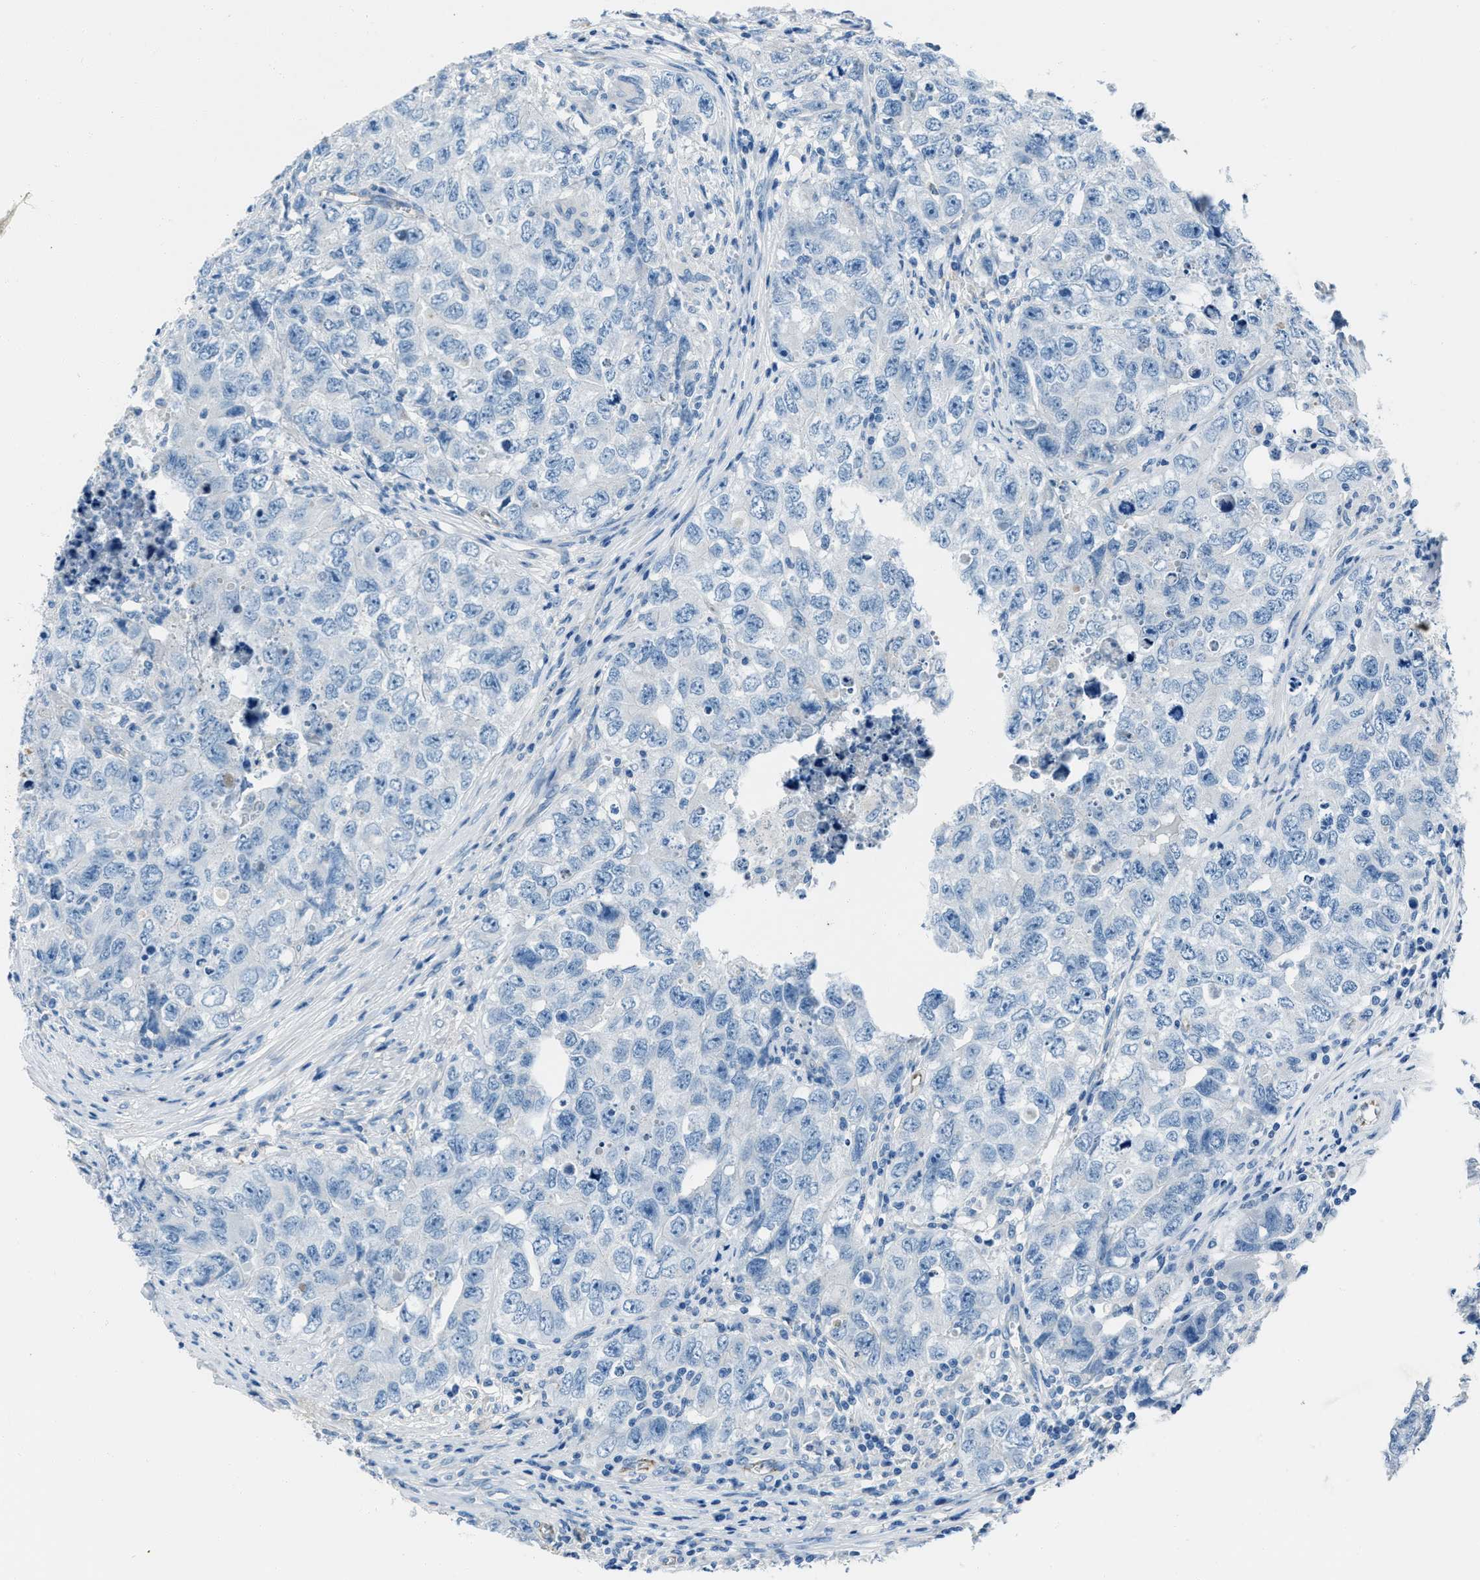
{"staining": {"intensity": "negative", "quantity": "none", "location": "none"}, "tissue": "testis cancer", "cell_type": "Tumor cells", "image_type": "cancer", "snomed": [{"axis": "morphology", "description": "Seminoma, NOS"}, {"axis": "morphology", "description": "Carcinoma, Embryonal, NOS"}, {"axis": "topography", "description": "Testis"}], "caption": "This photomicrograph is of testis seminoma stained with immunohistochemistry (IHC) to label a protein in brown with the nuclei are counter-stained blue. There is no expression in tumor cells.", "gene": "AMACR", "patient": {"sex": "male", "age": 43}}